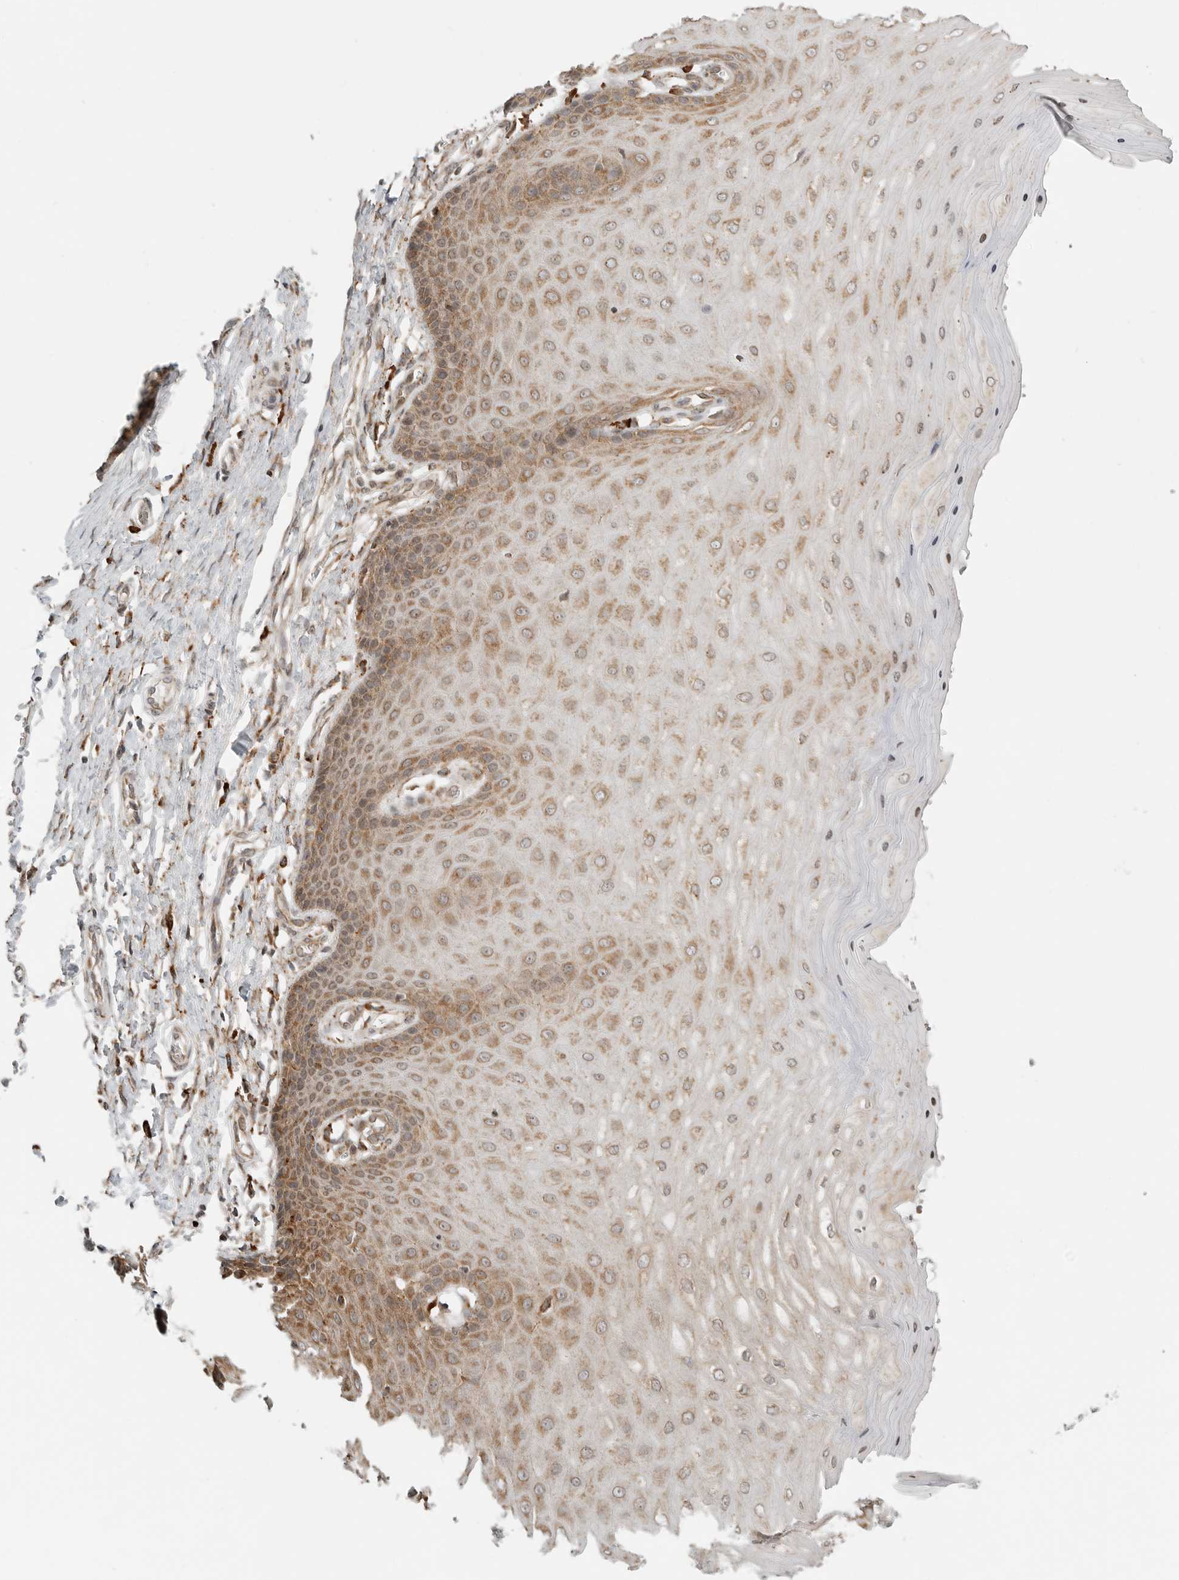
{"staining": {"intensity": "moderate", "quantity": ">75%", "location": "cytoplasmic/membranous"}, "tissue": "cervix", "cell_type": "Glandular cells", "image_type": "normal", "snomed": [{"axis": "morphology", "description": "Normal tissue, NOS"}, {"axis": "topography", "description": "Cervix"}], "caption": "A high-resolution micrograph shows immunohistochemistry staining of unremarkable cervix, which displays moderate cytoplasmic/membranous positivity in approximately >75% of glandular cells. Immunohistochemistry stains the protein of interest in brown and the nuclei are stained blue.", "gene": "IDUA", "patient": {"sex": "female", "age": 55}}